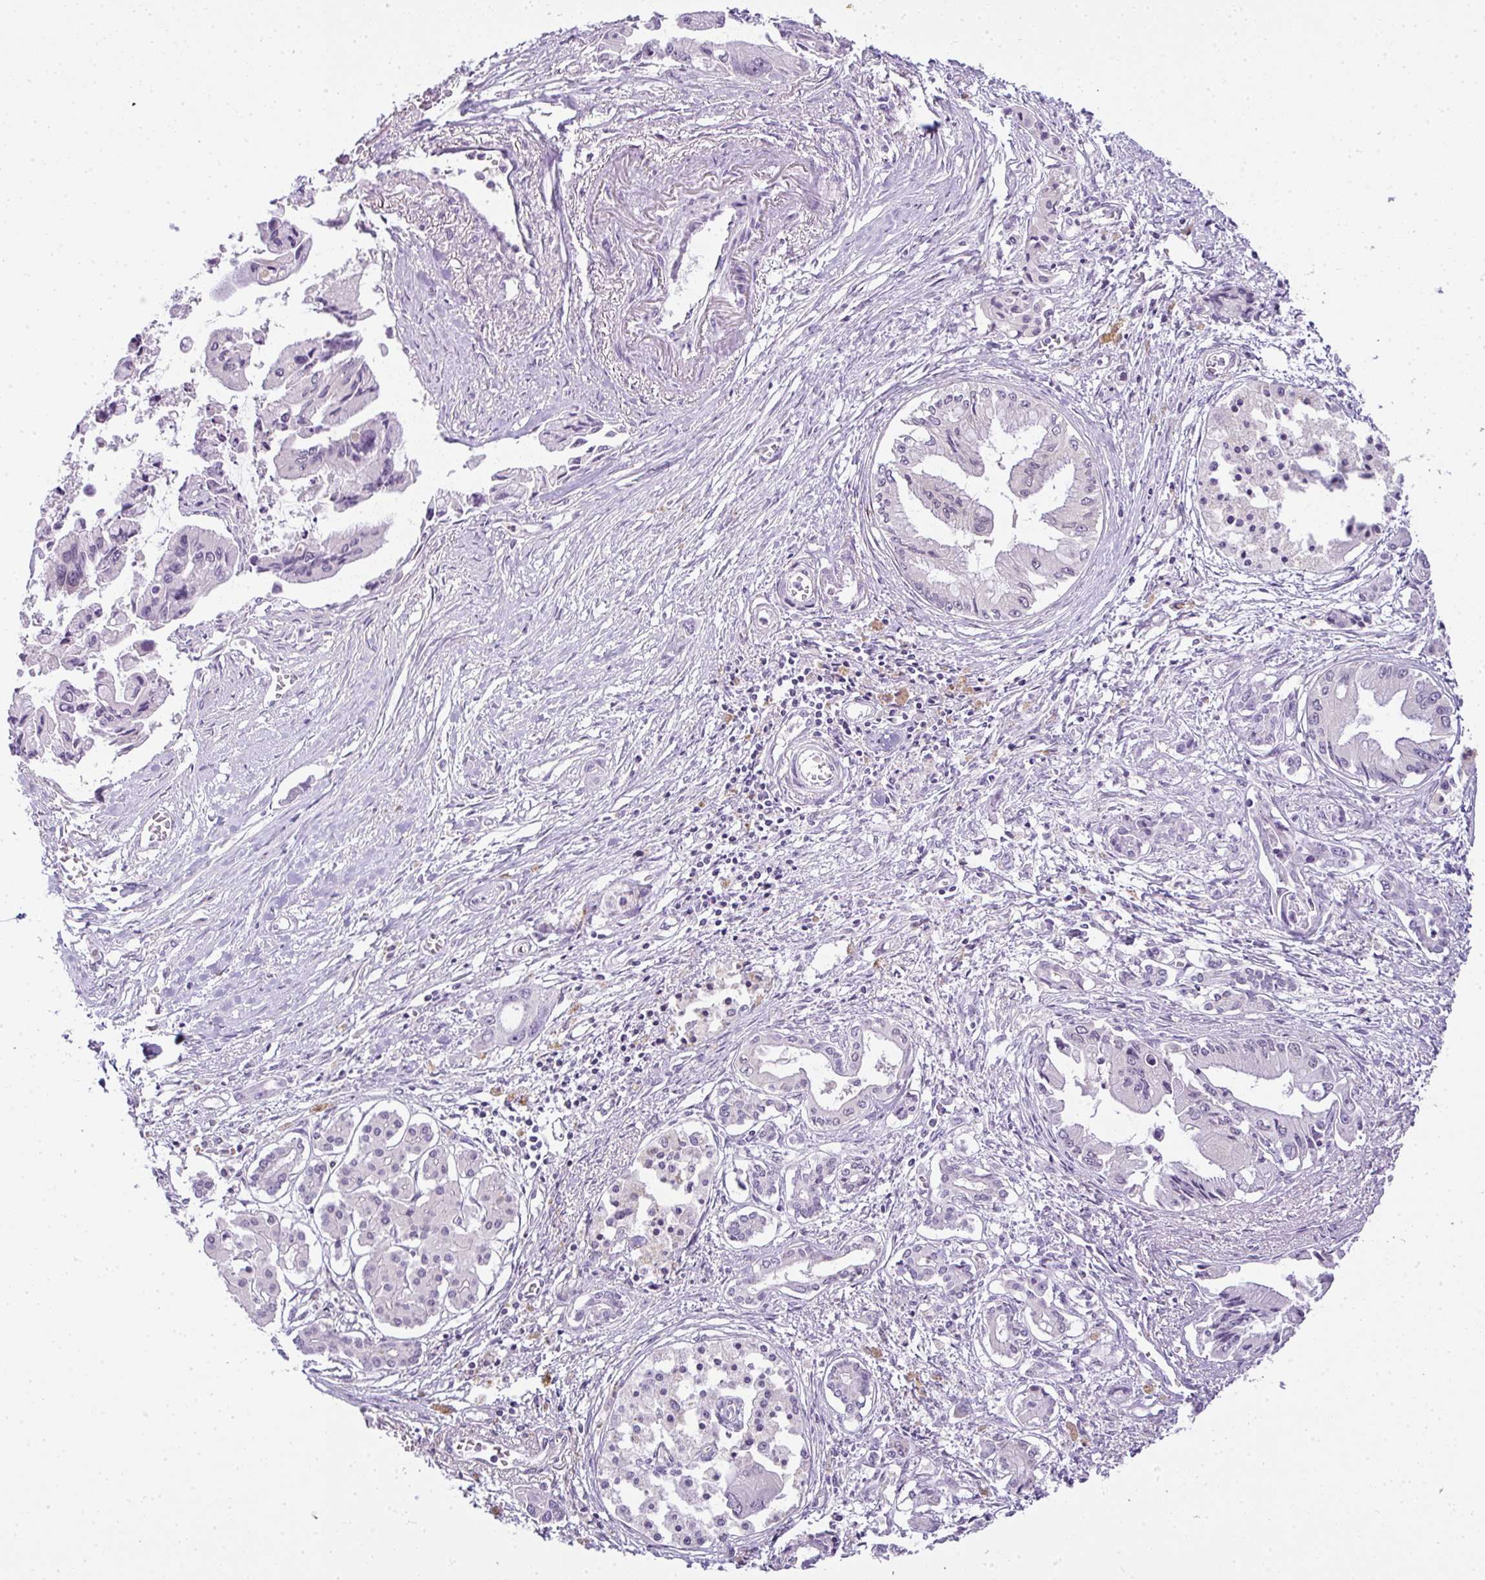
{"staining": {"intensity": "negative", "quantity": "none", "location": "none"}, "tissue": "pancreatic cancer", "cell_type": "Tumor cells", "image_type": "cancer", "snomed": [{"axis": "morphology", "description": "Adenocarcinoma, NOS"}, {"axis": "topography", "description": "Pancreas"}], "caption": "The immunohistochemistry (IHC) photomicrograph has no significant expression in tumor cells of pancreatic adenocarcinoma tissue.", "gene": "CMPK1", "patient": {"sex": "male", "age": 84}}